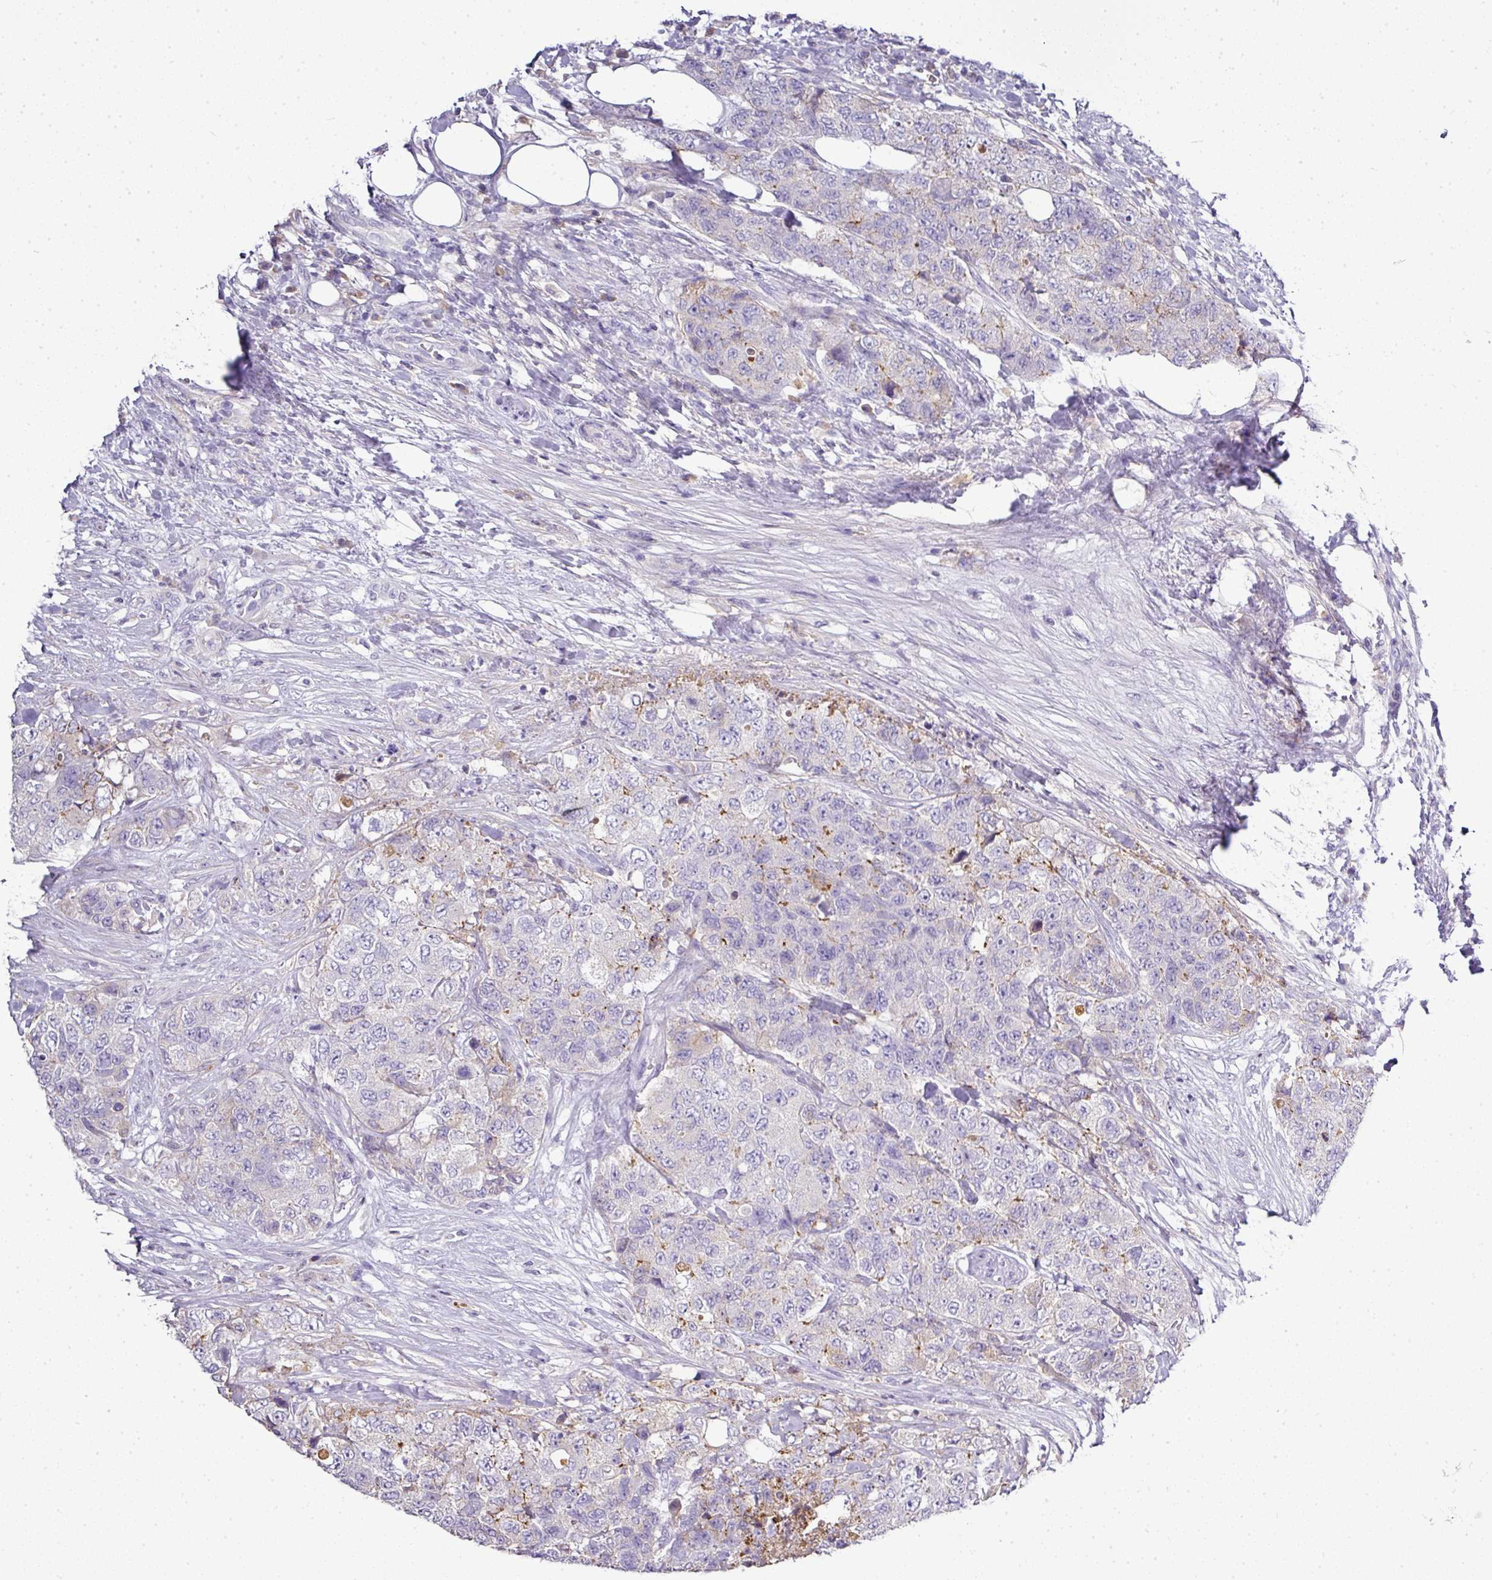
{"staining": {"intensity": "moderate", "quantity": "<25%", "location": "cytoplasmic/membranous"}, "tissue": "urothelial cancer", "cell_type": "Tumor cells", "image_type": "cancer", "snomed": [{"axis": "morphology", "description": "Urothelial carcinoma, High grade"}, {"axis": "topography", "description": "Urinary bladder"}], "caption": "Human urothelial cancer stained for a protein (brown) displays moderate cytoplasmic/membranous positive positivity in approximately <25% of tumor cells.", "gene": "CAB39L", "patient": {"sex": "female", "age": 78}}